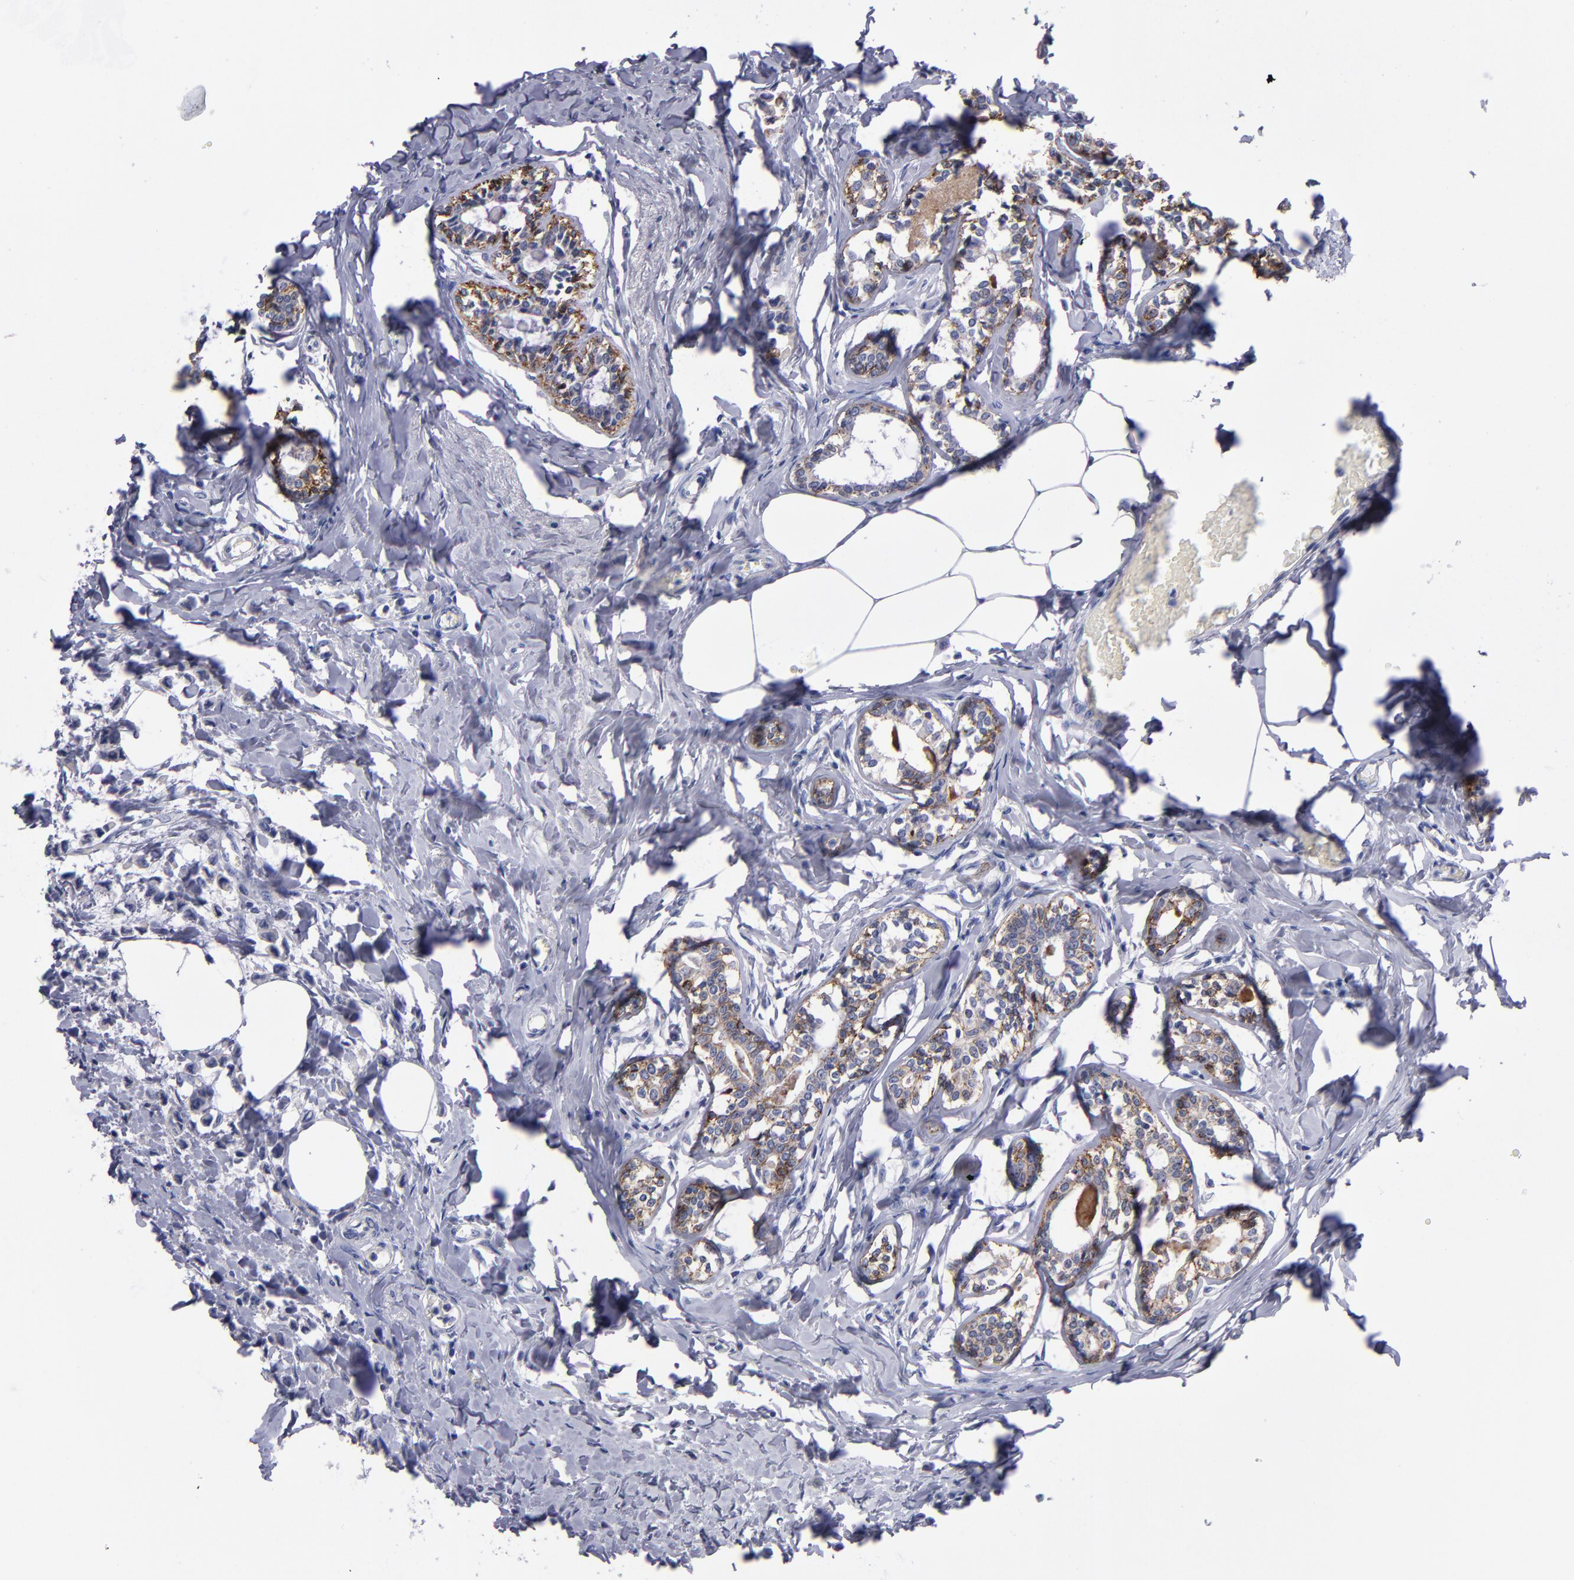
{"staining": {"intensity": "negative", "quantity": "none", "location": "none"}, "tissue": "breast cancer", "cell_type": "Tumor cells", "image_type": "cancer", "snomed": [{"axis": "morphology", "description": "Lobular carcinoma"}, {"axis": "topography", "description": "Breast"}], "caption": "Histopathology image shows no significant protein staining in tumor cells of breast lobular carcinoma.", "gene": "CDH3", "patient": {"sex": "female", "age": 51}}